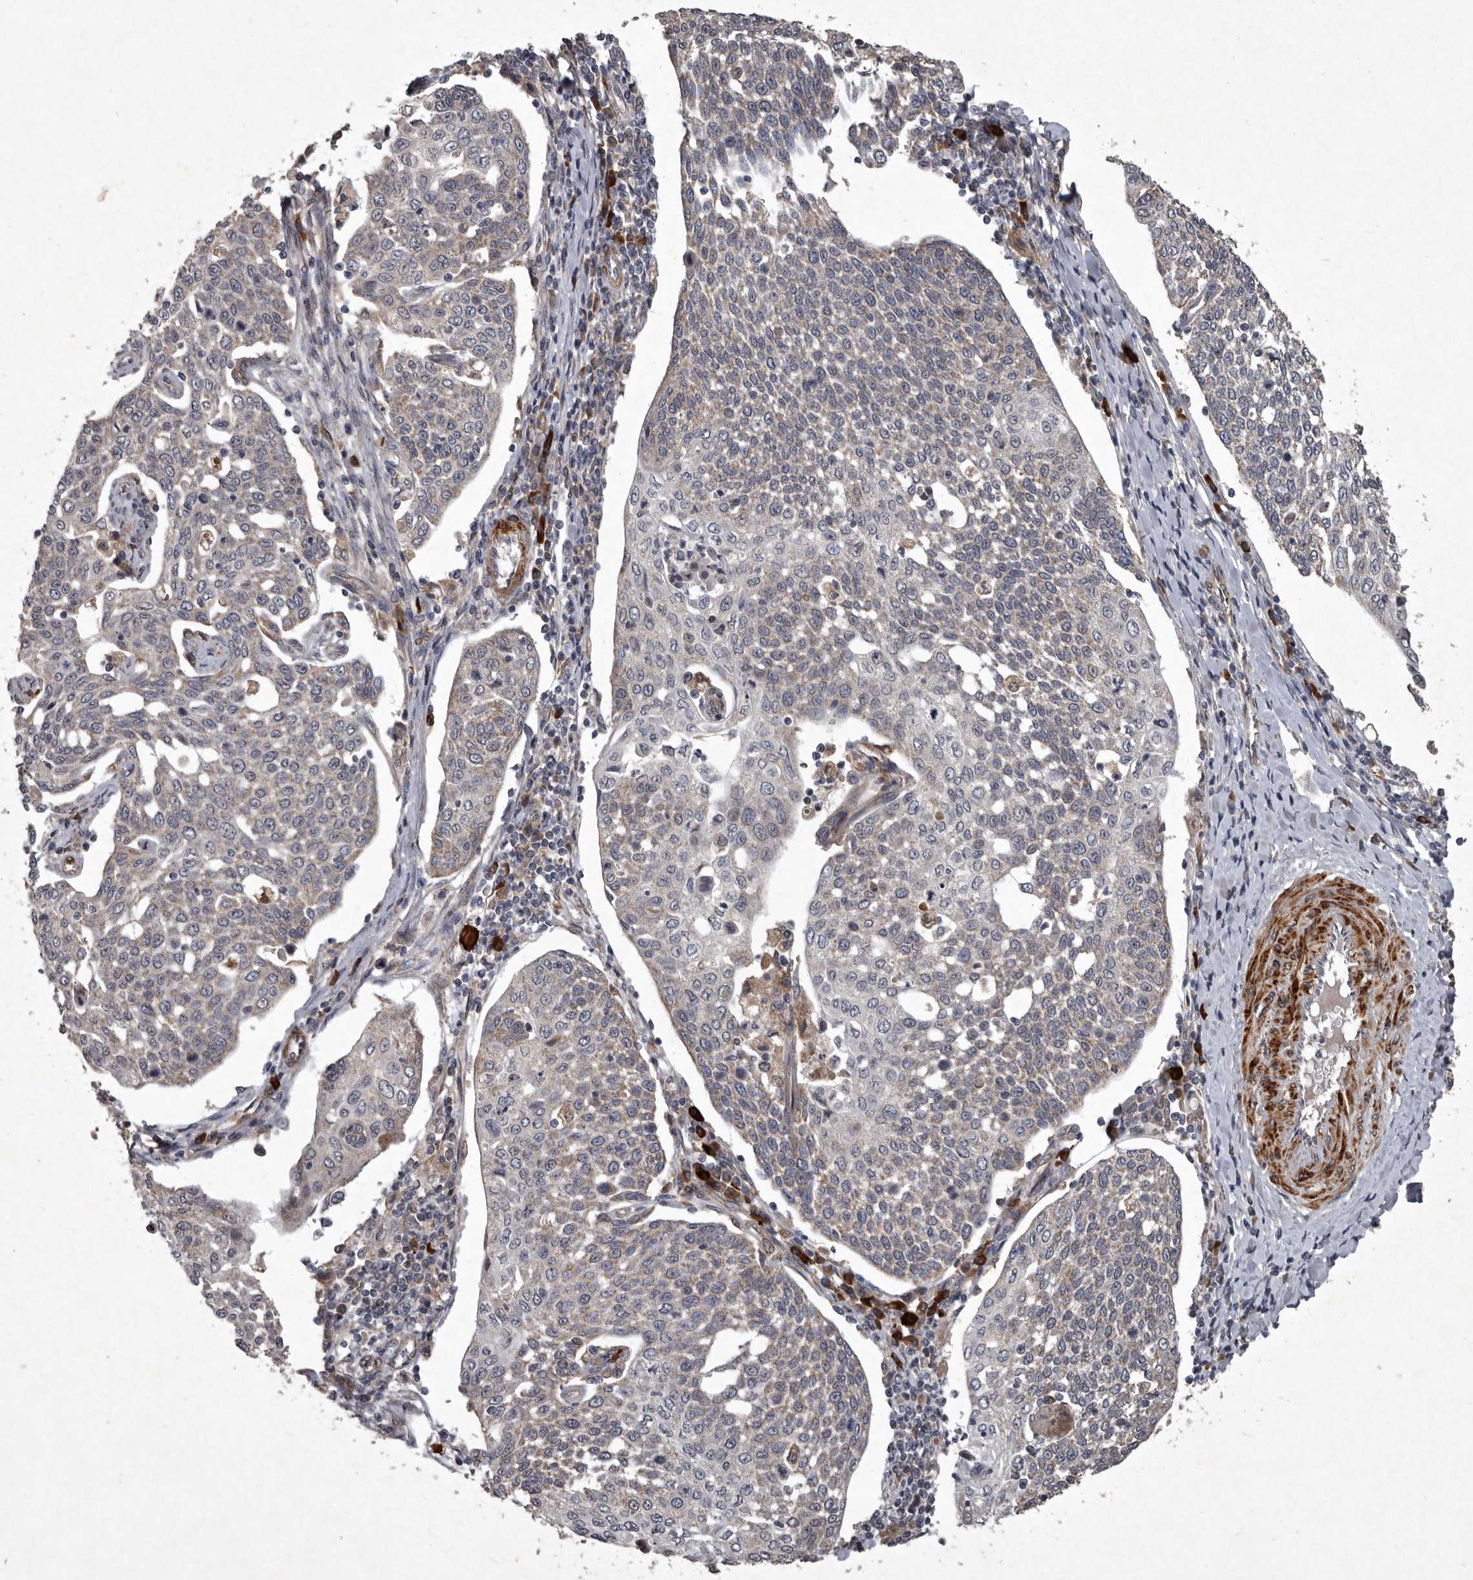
{"staining": {"intensity": "negative", "quantity": "none", "location": "none"}, "tissue": "cervical cancer", "cell_type": "Tumor cells", "image_type": "cancer", "snomed": [{"axis": "morphology", "description": "Squamous cell carcinoma, NOS"}, {"axis": "topography", "description": "Cervix"}], "caption": "A high-resolution photomicrograph shows immunohistochemistry (IHC) staining of cervical squamous cell carcinoma, which demonstrates no significant expression in tumor cells.", "gene": "MRPS15", "patient": {"sex": "female", "age": 34}}